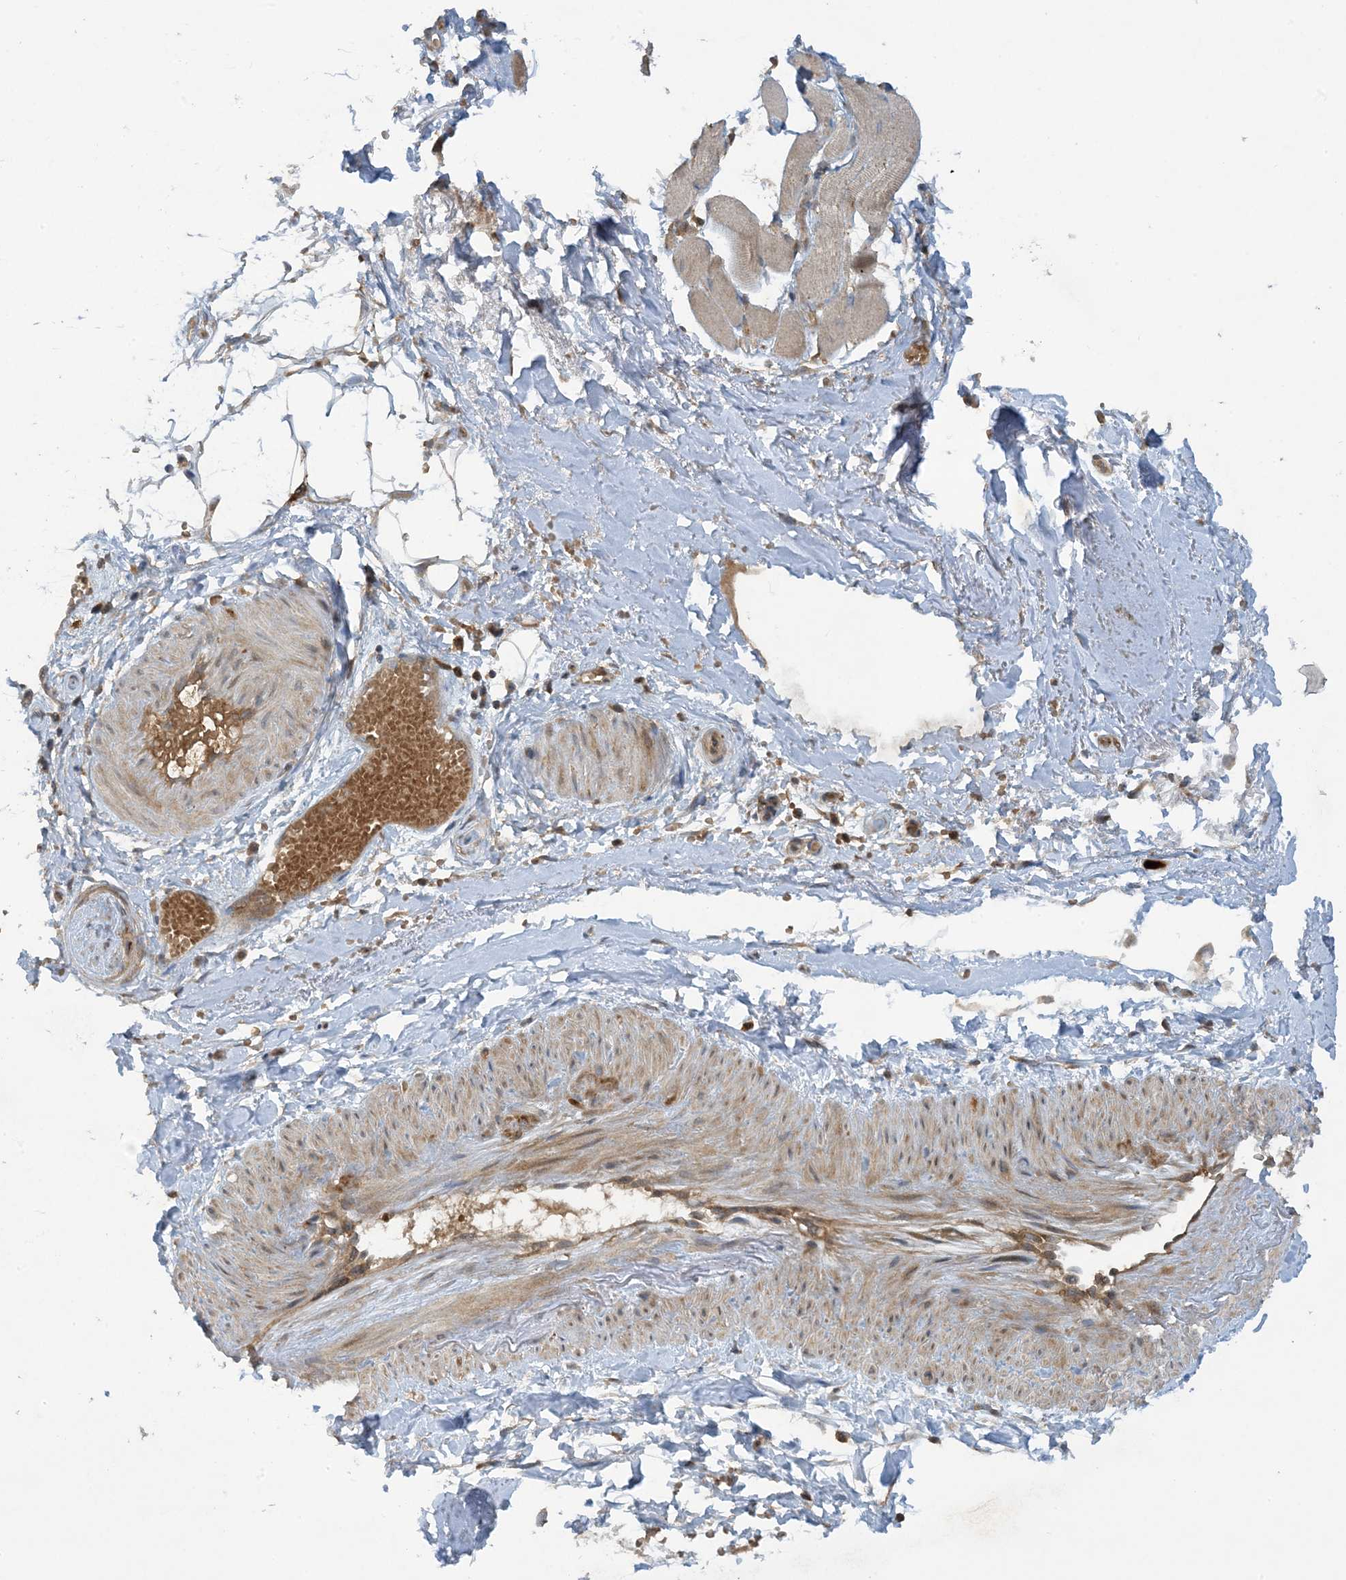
{"staining": {"intensity": "weak", "quantity": "25%-75%", "location": "cytoplasmic/membranous"}, "tissue": "adipose tissue", "cell_type": "Adipocytes", "image_type": "normal", "snomed": [{"axis": "morphology", "description": "Normal tissue, NOS"}, {"axis": "morphology", "description": "Basal cell carcinoma"}, {"axis": "topography", "description": "Skin"}], "caption": "An immunohistochemistry micrograph of unremarkable tissue is shown. Protein staining in brown shows weak cytoplasmic/membranous positivity in adipose tissue within adipocytes.", "gene": "STAM2", "patient": {"sex": "female", "age": 89}}